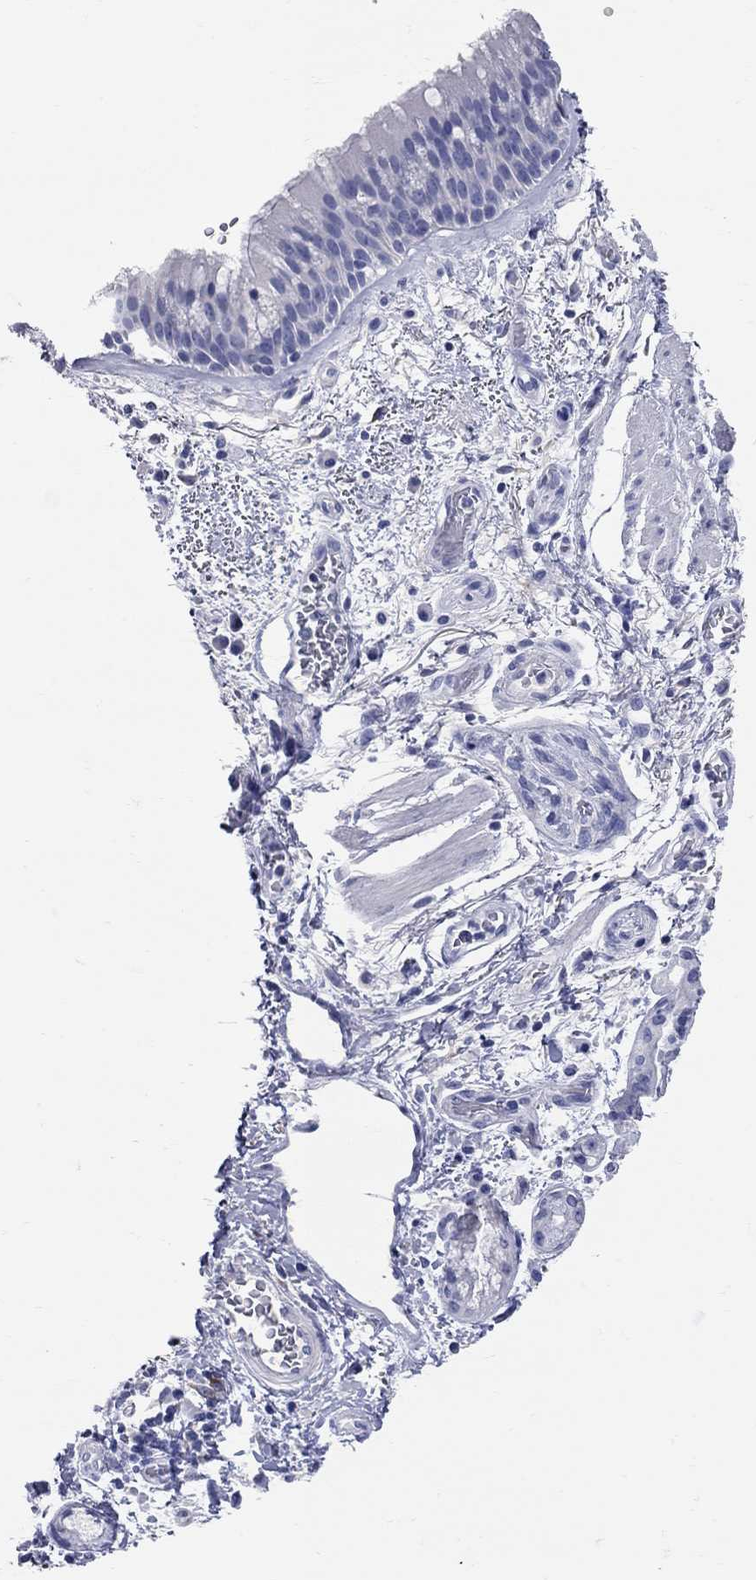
{"staining": {"intensity": "negative", "quantity": "none", "location": "none"}, "tissue": "bronchus", "cell_type": "Respiratory epithelial cells", "image_type": "normal", "snomed": [{"axis": "morphology", "description": "Normal tissue, NOS"}, {"axis": "topography", "description": "Bronchus"}, {"axis": "topography", "description": "Lung"}], "caption": "A high-resolution micrograph shows IHC staining of normal bronchus, which displays no significant expression in respiratory epithelial cells. Nuclei are stained in blue.", "gene": "AOX1", "patient": {"sex": "female", "age": 57}}